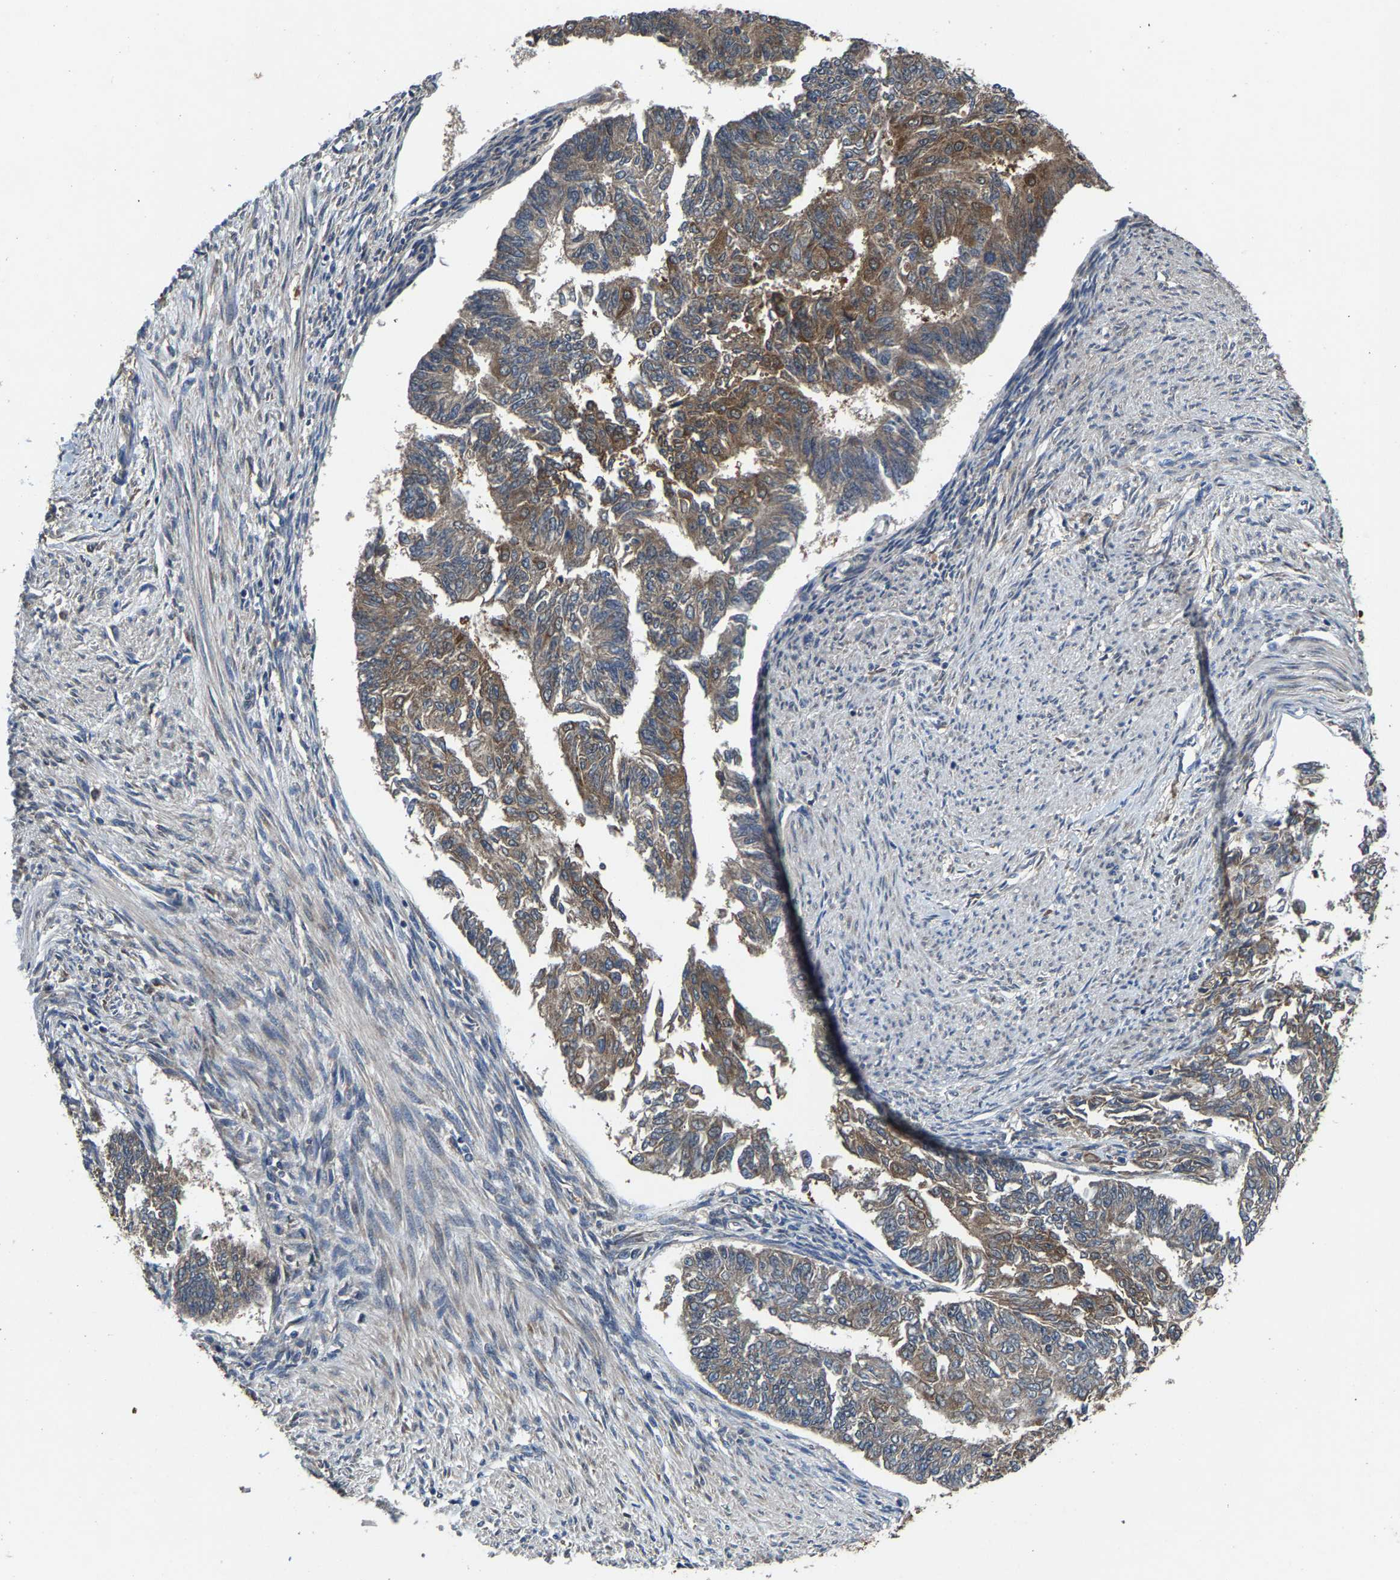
{"staining": {"intensity": "moderate", "quantity": ">75%", "location": "cytoplasmic/membranous"}, "tissue": "endometrial cancer", "cell_type": "Tumor cells", "image_type": "cancer", "snomed": [{"axis": "morphology", "description": "Adenocarcinoma, NOS"}, {"axis": "topography", "description": "Endometrium"}], "caption": "Protein staining demonstrates moderate cytoplasmic/membranous positivity in about >75% of tumor cells in endometrial cancer (adenocarcinoma).", "gene": "PDP1", "patient": {"sex": "female", "age": 32}}